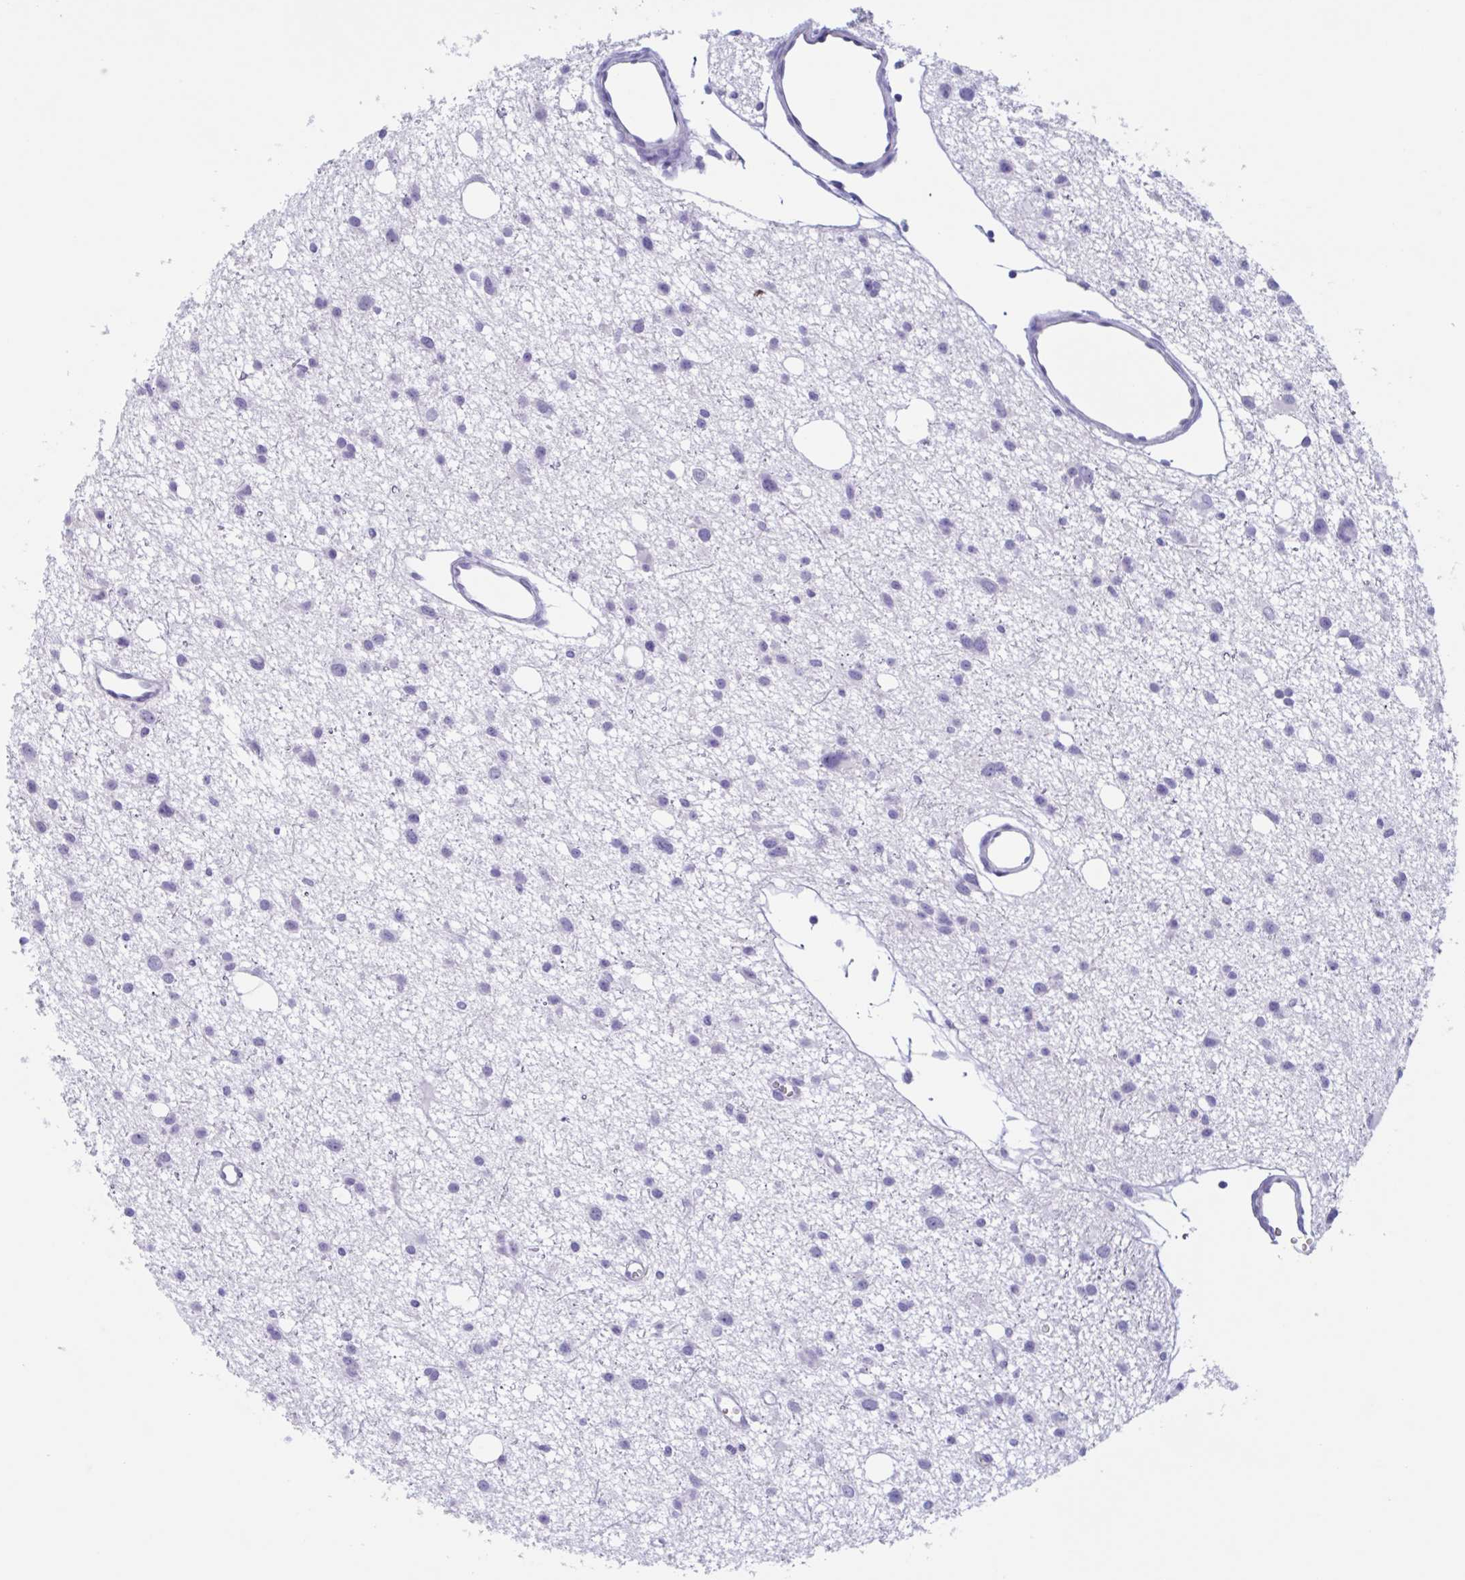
{"staining": {"intensity": "negative", "quantity": "none", "location": "none"}, "tissue": "glioma", "cell_type": "Tumor cells", "image_type": "cancer", "snomed": [{"axis": "morphology", "description": "Glioma, malignant, High grade"}, {"axis": "topography", "description": "Brain"}], "caption": "IHC micrograph of glioma stained for a protein (brown), which exhibits no staining in tumor cells. The staining was performed using DAB (3,3'-diaminobenzidine) to visualize the protein expression in brown, while the nuclei were stained in blue with hematoxylin (Magnification: 20x).", "gene": "USP35", "patient": {"sex": "male", "age": 23}}